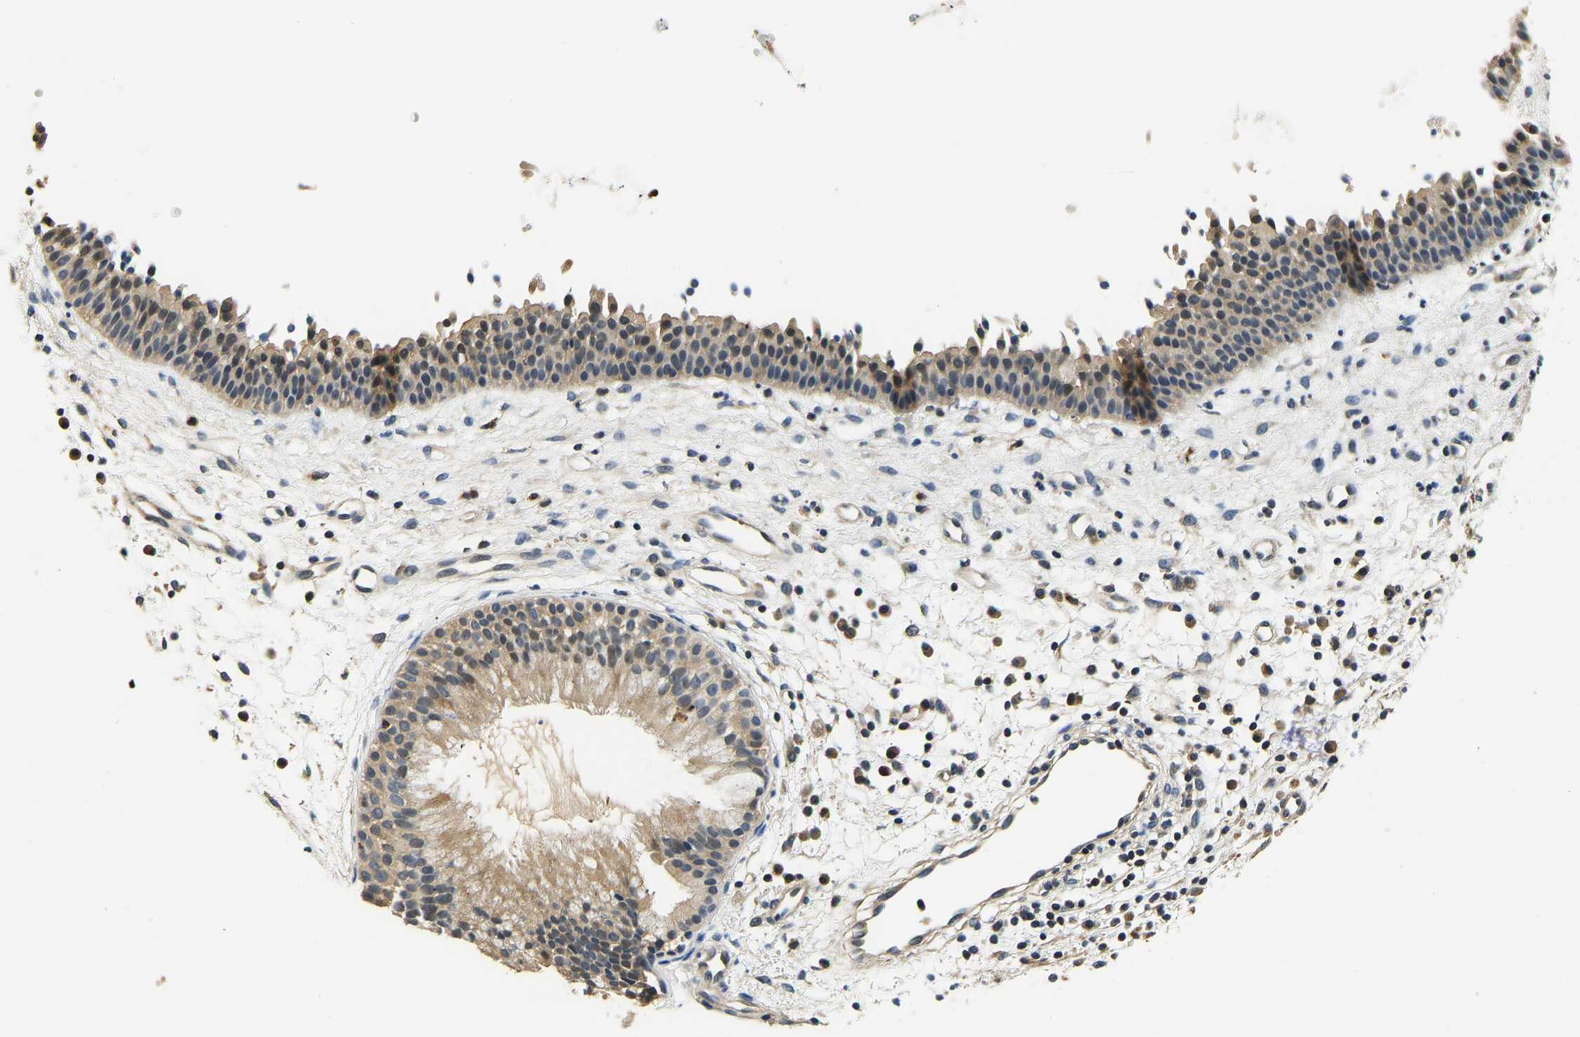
{"staining": {"intensity": "moderate", "quantity": ">75%", "location": "cytoplasmic/membranous"}, "tissue": "nasopharynx", "cell_type": "Respiratory epithelial cells", "image_type": "normal", "snomed": [{"axis": "morphology", "description": "Normal tissue, NOS"}, {"axis": "topography", "description": "Nasopharynx"}], "caption": "Protein staining exhibits moderate cytoplasmic/membranous expression in about >75% of respiratory epithelial cells in unremarkable nasopharynx.", "gene": "RESF1", "patient": {"sex": "male", "age": 21}}